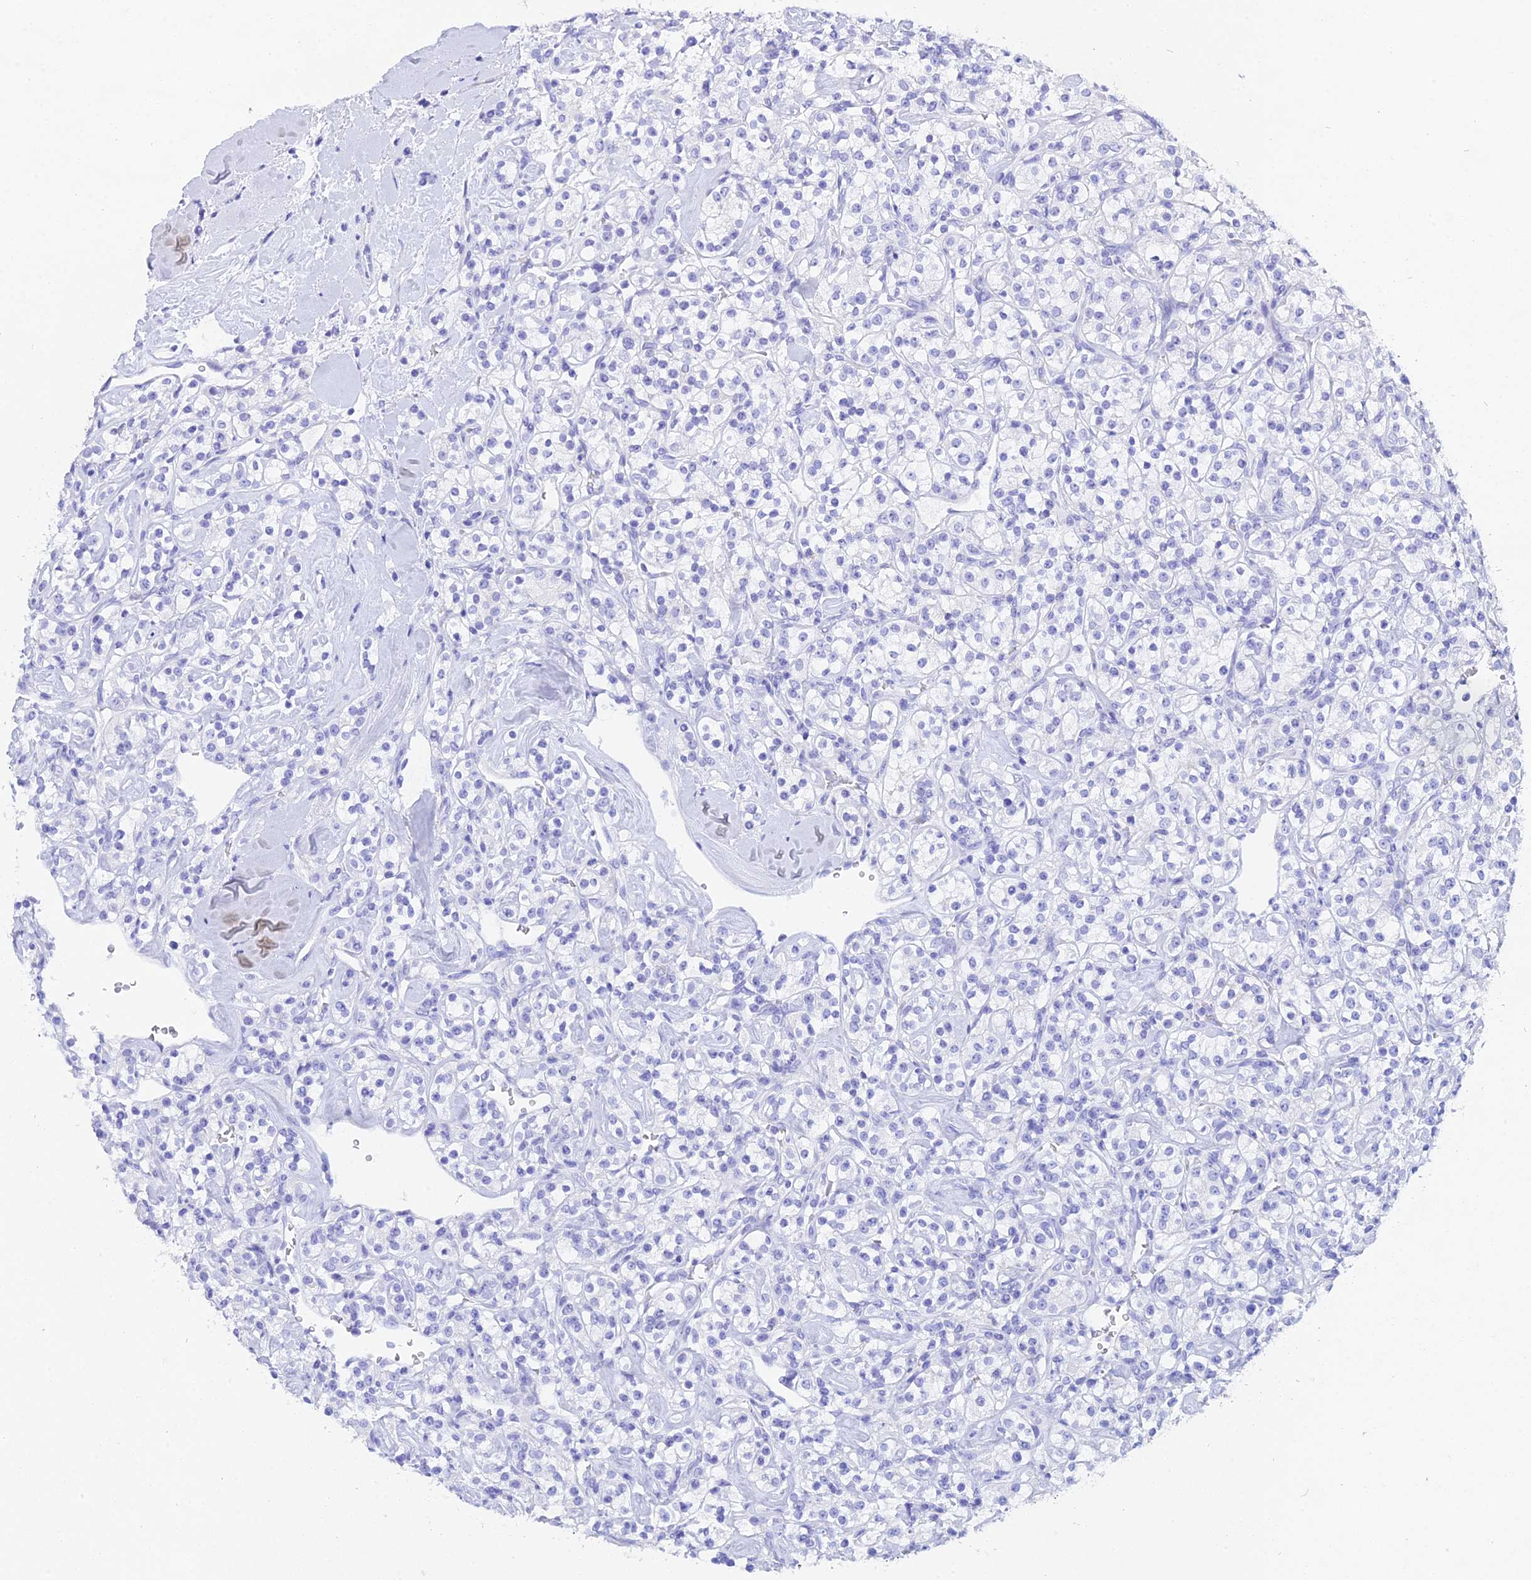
{"staining": {"intensity": "negative", "quantity": "none", "location": "none"}, "tissue": "renal cancer", "cell_type": "Tumor cells", "image_type": "cancer", "snomed": [{"axis": "morphology", "description": "Adenocarcinoma, NOS"}, {"axis": "topography", "description": "Kidney"}], "caption": "A high-resolution image shows immunohistochemistry (IHC) staining of renal cancer, which demonstrates no significant staining in tumor cells.", "gene": "REG1A", "patient": {"sex": "male", "age": 77}}